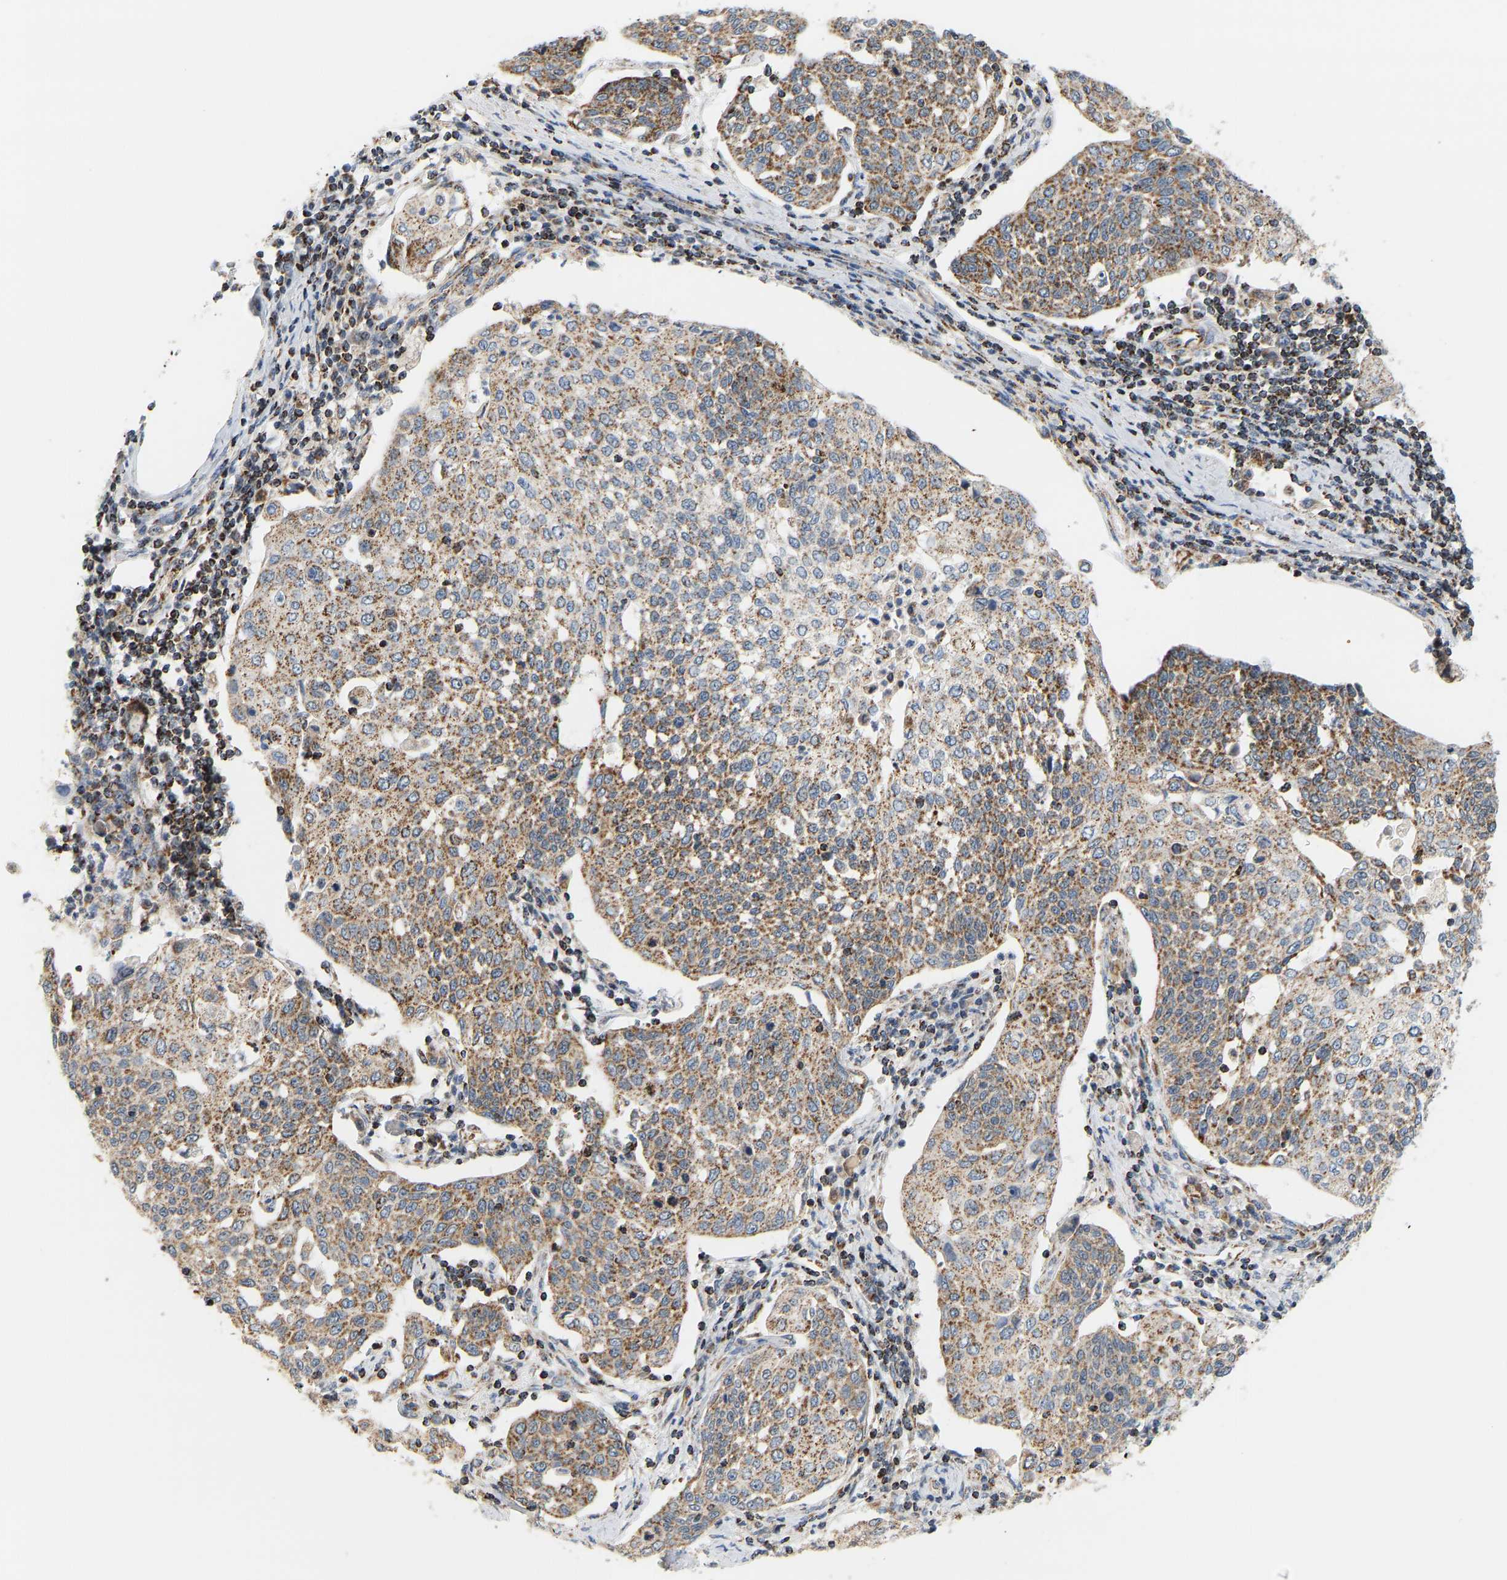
{"staining": {"intensity": "moderate", "quantity": ">75%", "location": "cytoplasmic/membranous"}, "tissue": "cervical cancer", "cell_type": "Tumor cells", "image_type": "cancer", "snomed": [{"axis": "morphology", "description": "Squamous cell carcinoma, NOS"}, {"axis": "topography", "description": "Cervix"}], "caption": "This histopathology image exhibits IHC staining of squamous cell carcinoma (cervical), with medium moderate cytoplasmic/membranous staining in approximately >75% of tumor cells.", "gene": "GPSM2", "patient": {"sex": "female", "age": 34}}